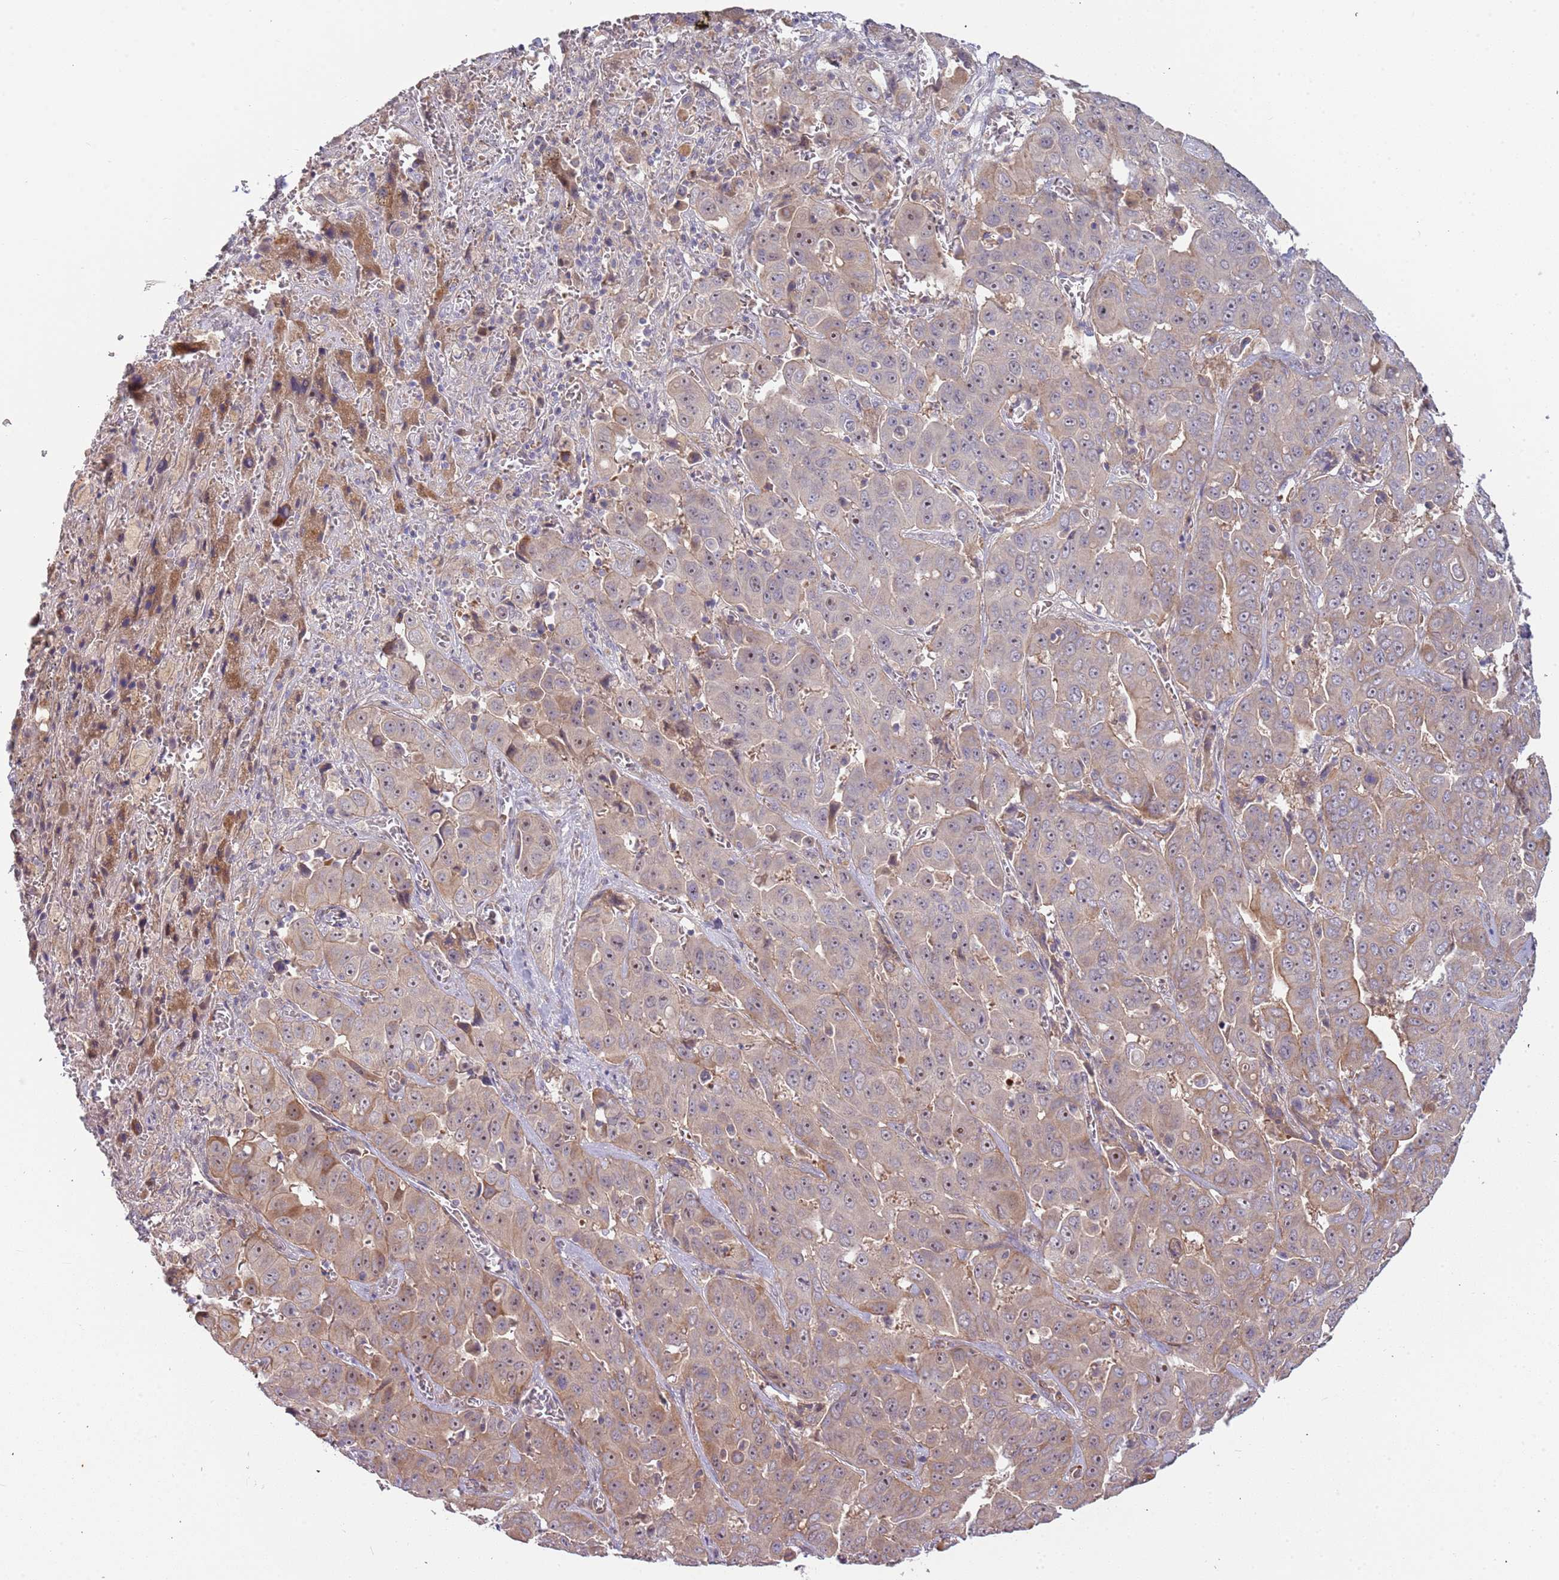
{"staining": {"intensity": "moderate", "quantity": "25%-75%", "location": "cytoplasmic/membranous,nuclear"}, "tissue": "liver cancer", "cell_type": "Tumor cells", "image_type": "cancer", "snomed": [{"axis": "morphology", "description": "Cholangiocarcinoma"}, {"axis": "topography", "description": "Liver"}], "caption": "Cholangiocarcinoma (liver) was stained to show a protein in brown. There is medium levels of moderate cytoplasmic/membranous and nuclear expression in about 25%-75% of tumor cells.", "gene": "TRAPPC6B", "patient": {"sex": "female", "age": 52}}